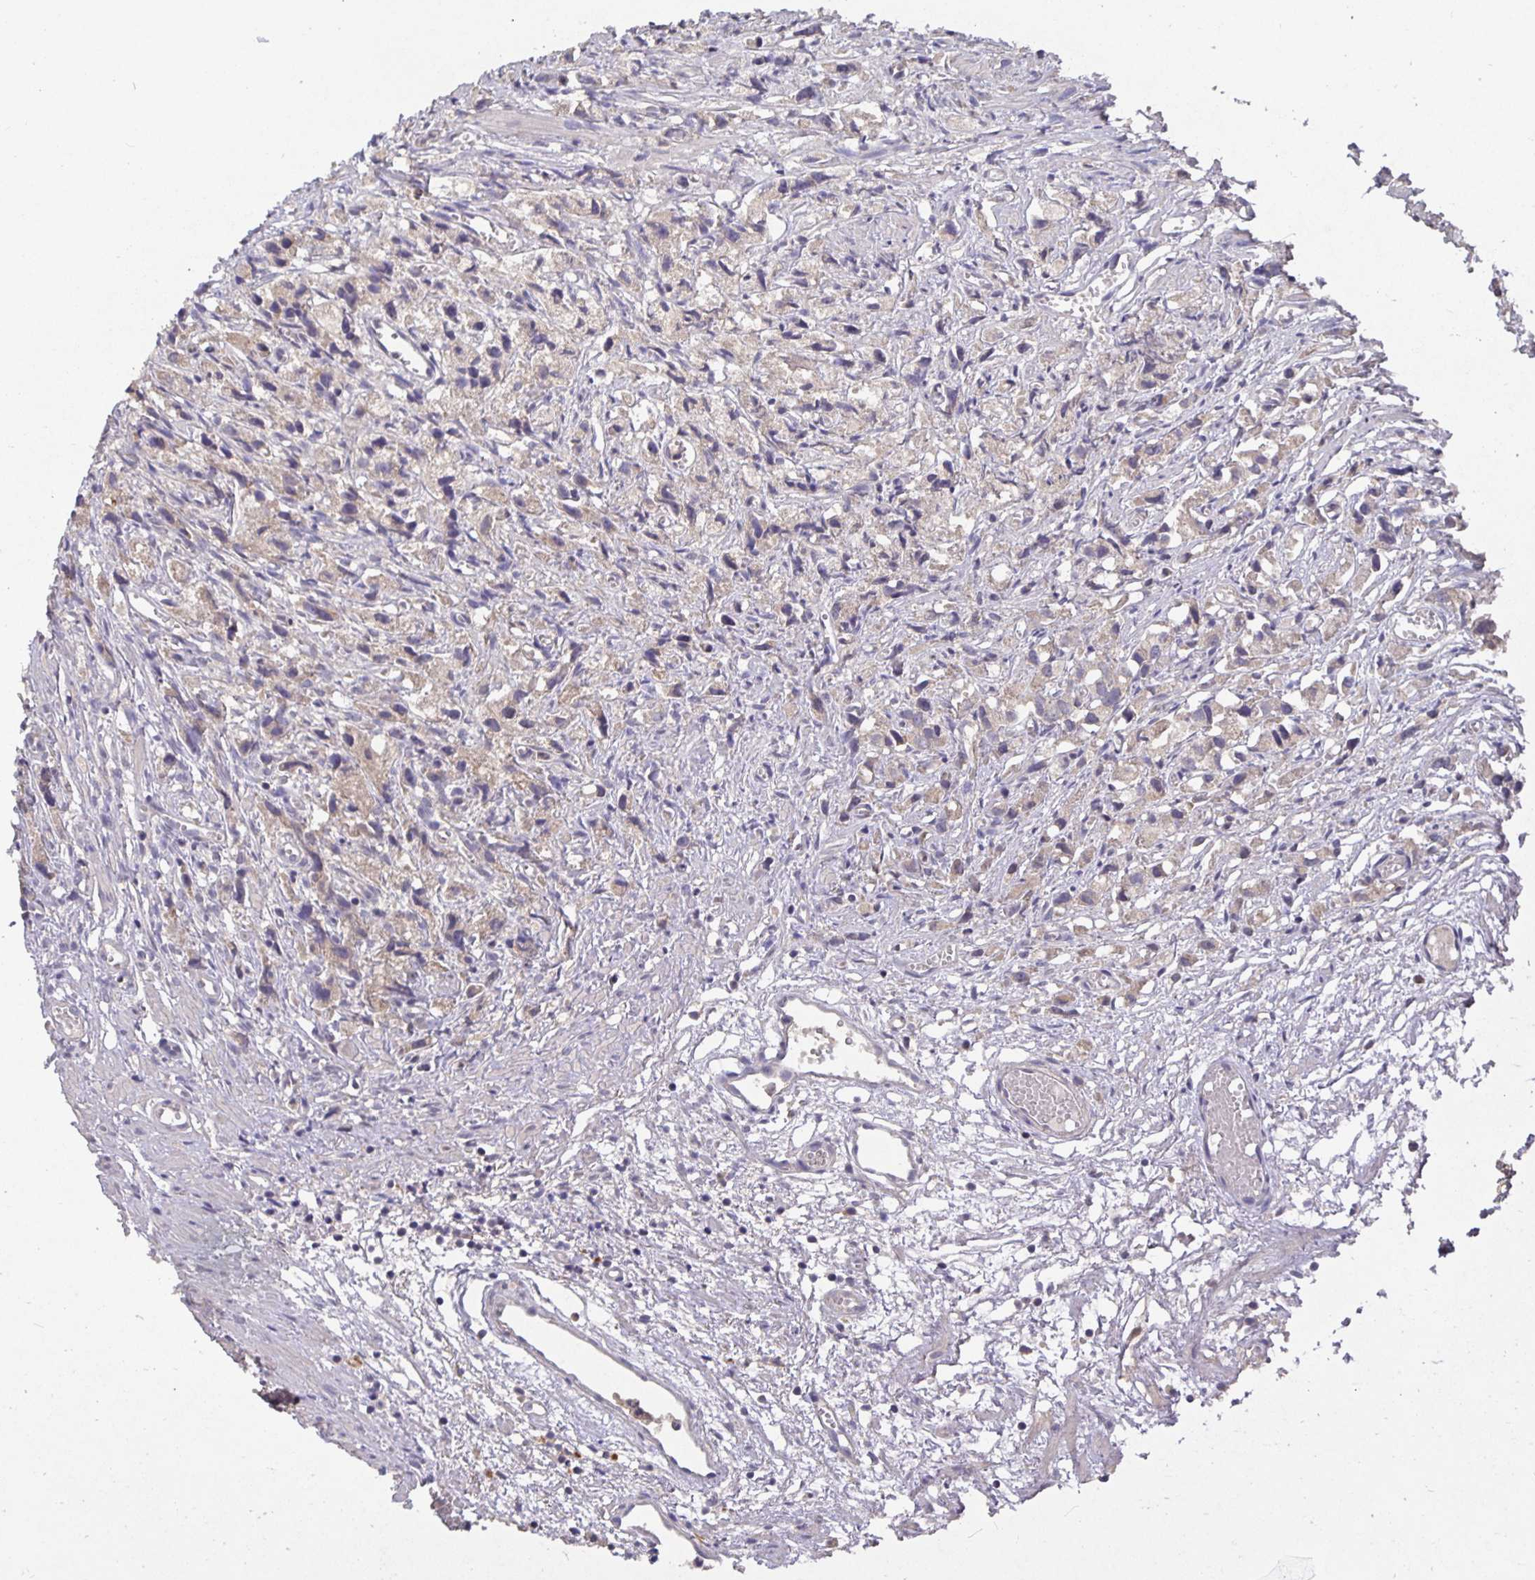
{"staining": {"intensity": "weak", "quantity": "25%-75%", "location": "cytoplasmic/membranous"}, "tissue": "prostate cancer", "cell_type": "Tumor cells", "image_type": "cancer", "snomed": [{"axis": "morphology", "description": "Adenocarcinoma, High grade"}, {"axis": "topography", "description": "Prostate"}], "caption": "Brown immunohistochemical staining in human prostate adenocarcinoma (high-grade) displays weak cytoplasmic/membranous staining in about 25%-75% of tumor cells. (DAB IHC with brightfield microscopy, high magnification).", "gene": "HEPN1", "patient": {"sex": "male", "age": 75}}